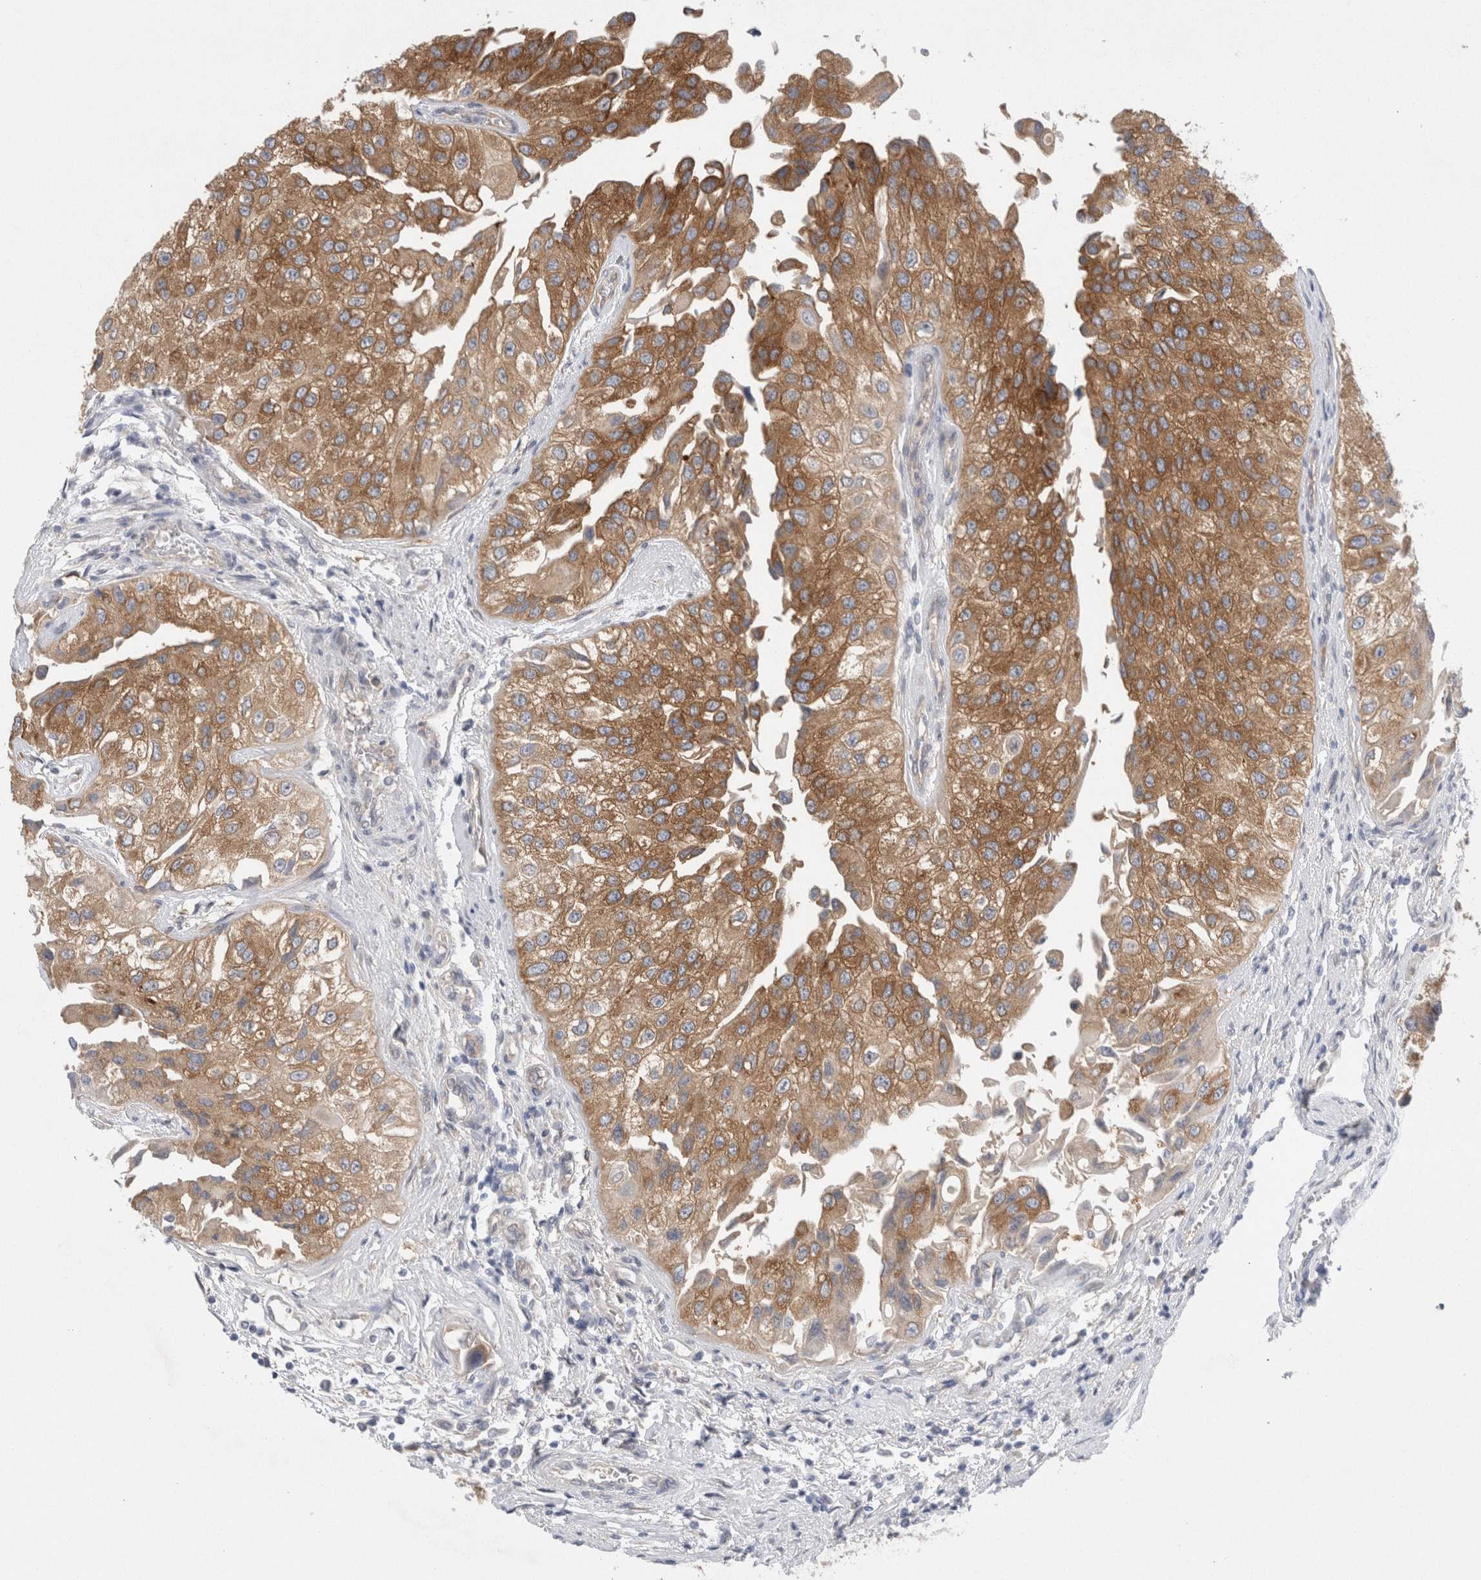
{"staining": {"intensity": "moderate", "quantity": ">75%", "location": "cytoplasmic/membranous"}, "tissue": "urothelial cancer", "cell_type": "Tumor cells", "image_type": "cancer", "snomed": [{"axis": "morphology", "description": "Urothelial carcinoma, High grade"}, {"axis": "topography", "description": "Kidney"}, {"axis": "topography", "description": "Urinary bladder"}], "caption": "IHC histopathology image of neoplastic tissue: human urothelial cancer stained using immunohistochemistry (IHC) reveals medium levels of moderate protein expression localized specifically in the cytoplasmic/membranous of tumor cells, appearing as a cytoplasmic/membranous brown color.", "gene": "WIPF2", "patient": {"sex": "male", "age": 77}}